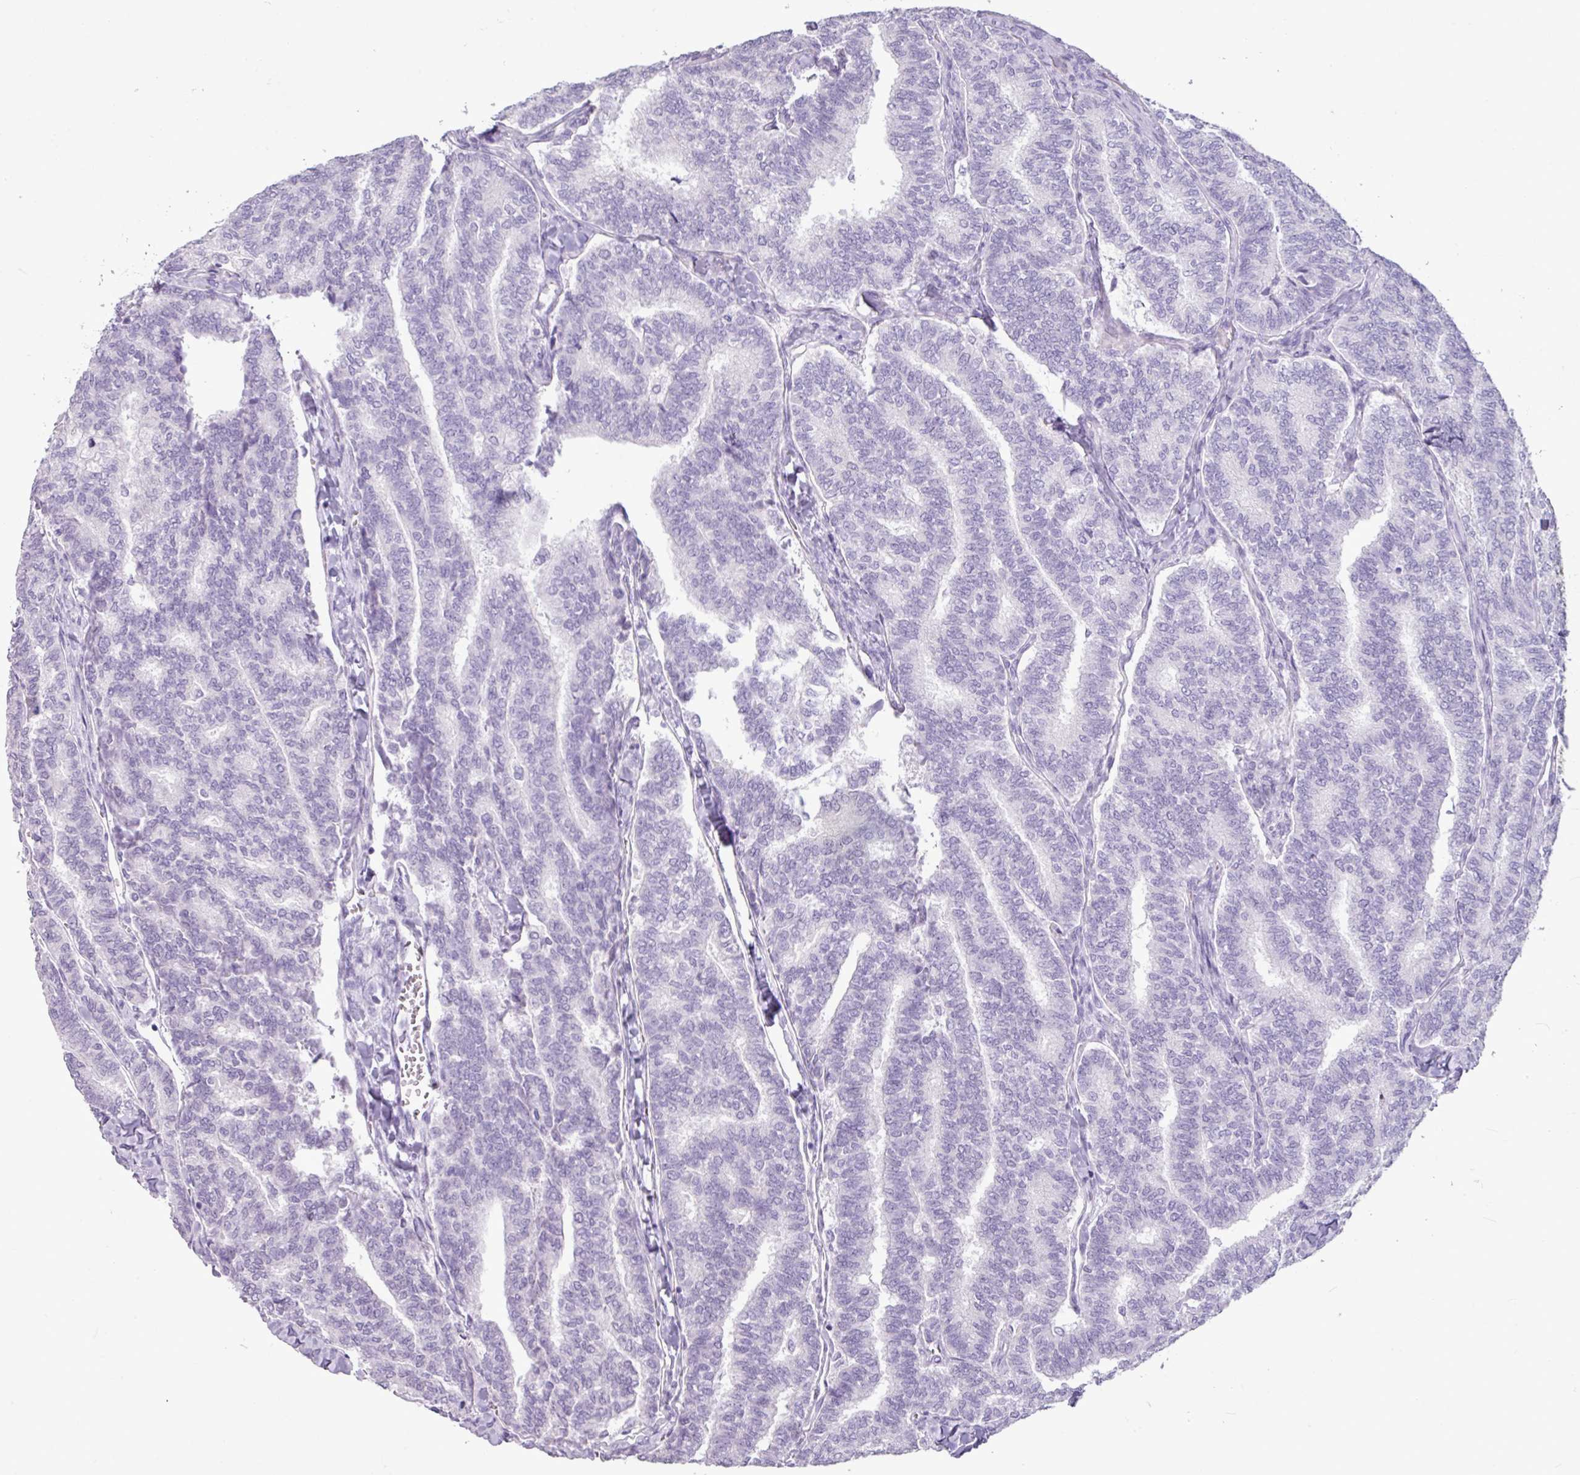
{"staining": {"intensity": "negative", "quantity": "none", "location": "none"}, "tissue": "thyroid cancer", "cell_type": "Tumor cells", "image_type": "cancer", "snomed": [{"axis": "morphology", "description": "Papillary adenocarcinoma, NOS"}, {"axis": "topography", "description": "Thyroid gland"}], "caption": "DAB immunohistochemical staining of human thyroid papillary adenocarcinoma demonstrates no significant staining in tumor cells. The staining is performed using DAB (3,3'-diaminobenzidine) brown chromogen with nuclei counter-stained in using hematoxylin.", "gene": "AMY2A", "patient": {"sex": "female", "age": 35}}